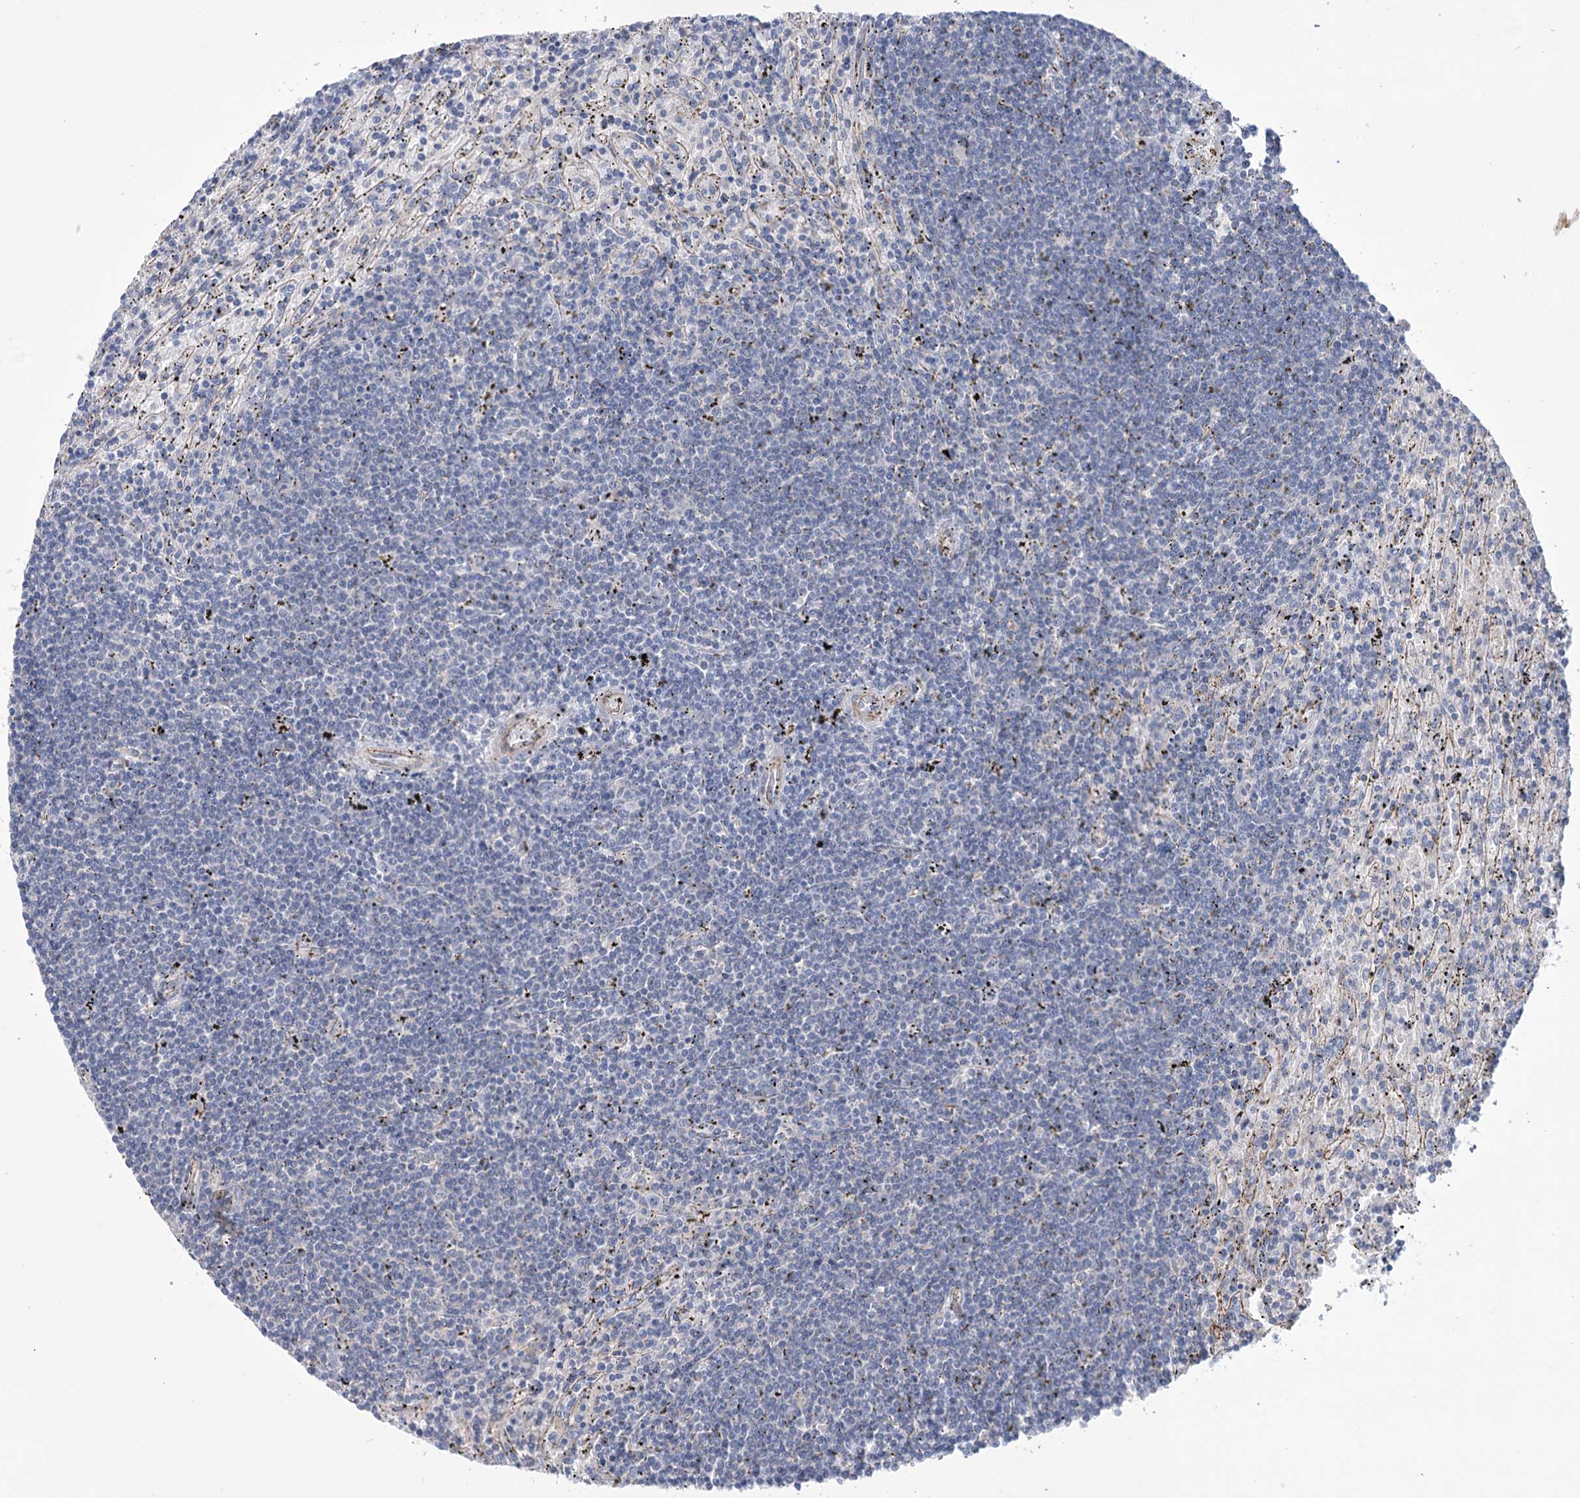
{"staining": {"intensity": "negative", "quantity": "none", "location": "none"}, "tissue": "lymphoma", "cell_type": "Tumor cells", "image_type": "cancer", "snomed": [{"axis": "morphology", "description": "Malignant lymphoma, non-Hodgkin's type, Low grade"}, {"axis": "topography", "description": "Spleen"}], "caption": "DAB immunohistochemical staining of human low-grade malignant lymphoma, non-Hodgkin's type shows no significant positivity in tumor cells.", "gene": "TRIM71", "patient": {"sex": "male", "age": 76}}